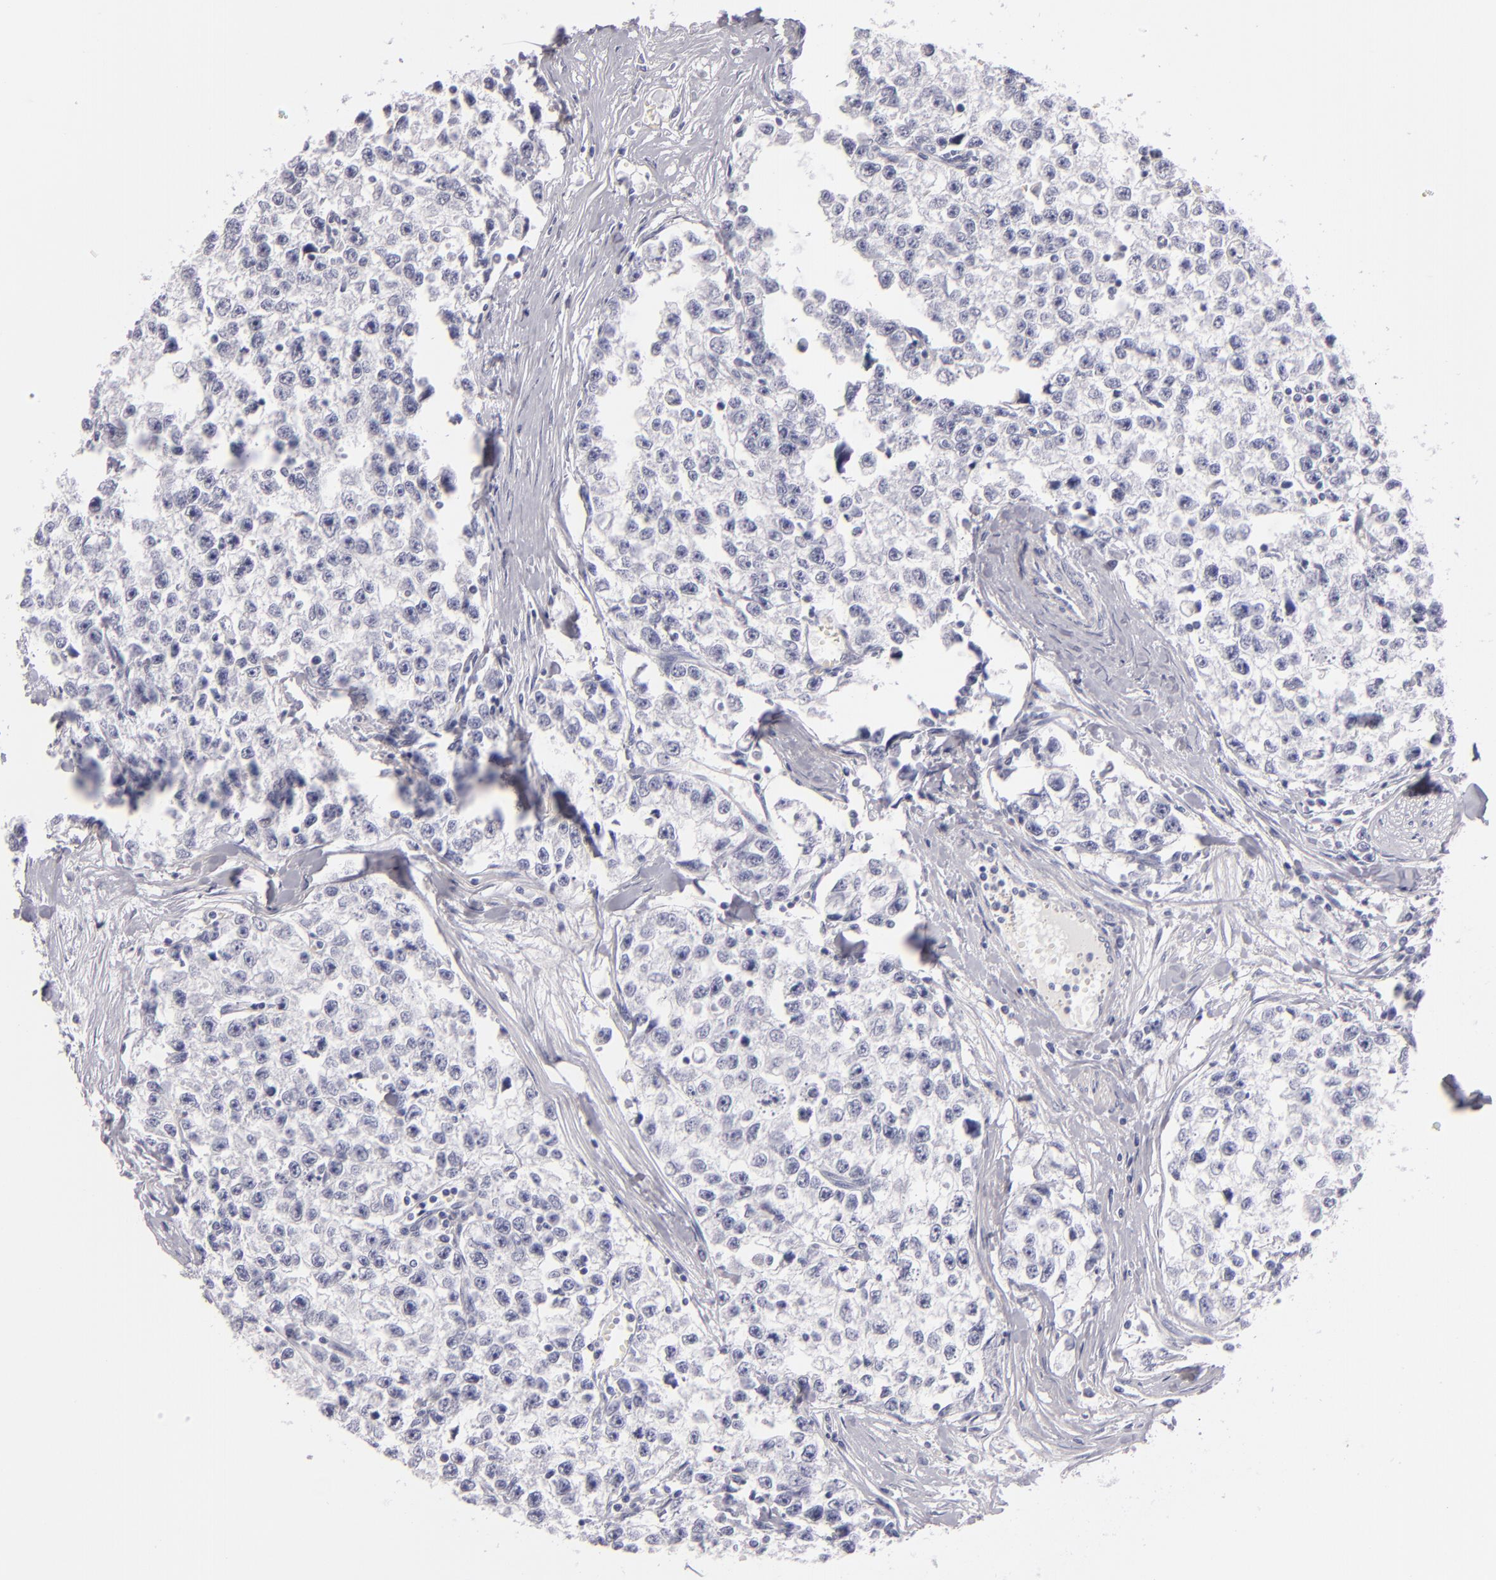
{"staining": {"intensity": "negative", "quantity": "none", "location": "none"}, "tissue": "testis cancer", "cell_type": "Tumor cells", "image_type": "cancer", "snomed": [{"axis": "morphology", "description": "Seminoma, NOS"}, {"axis": "morphology", "description": "Carcinoma, Embryonal, NOS"}, {"axis": "topography", "description": "Testis"}], "caption": "This photomicrograph is of testis cancer (seminoma) stained with immunohistochemistry to label a protein in brown with the nuclei are counter-stained blue. There is no staining in tumor cells.", "gene": "F13A1", "patient": {"sex": "male", "age": 30}}